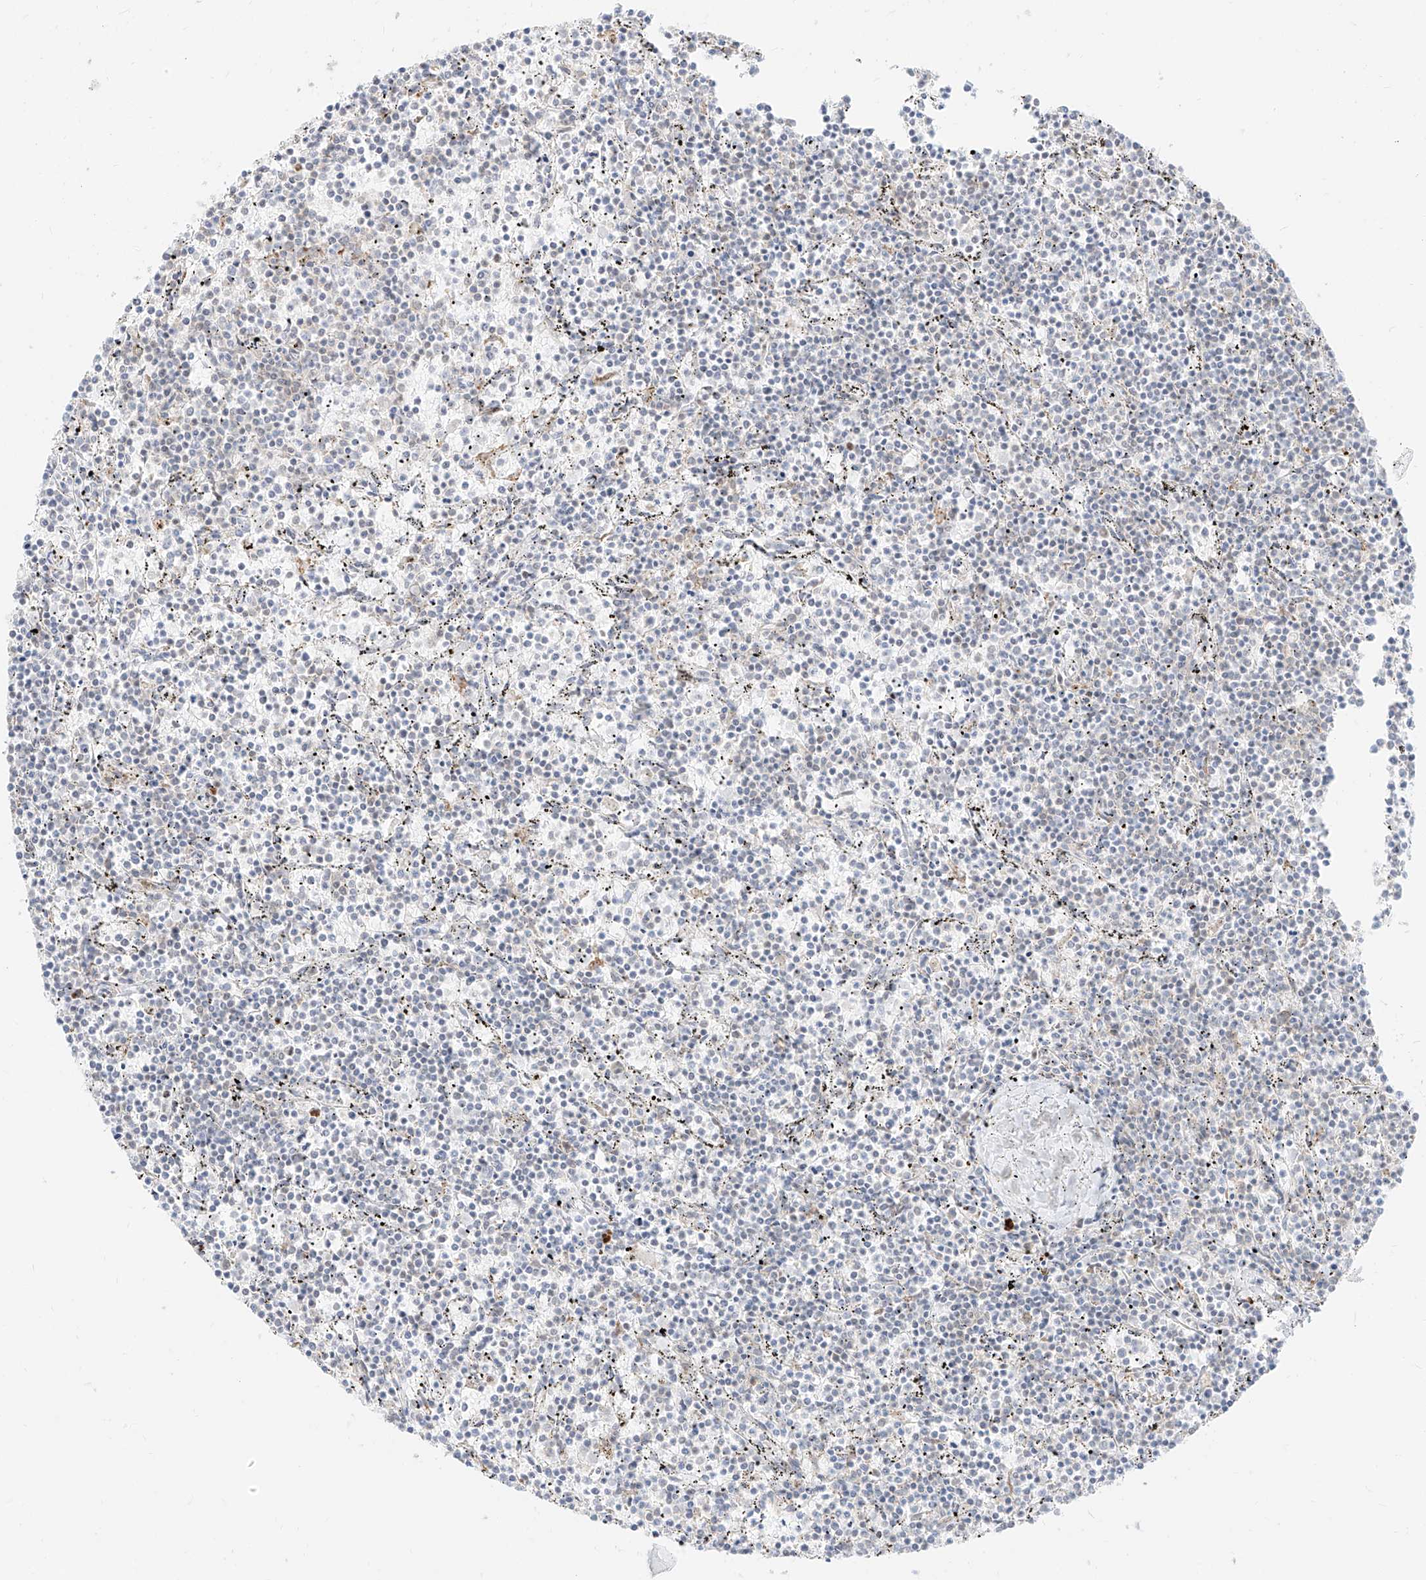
{"staining": {"intensity": "negative", "quantity": "none", "location": "none"}, "tissue": "lymphoma", "cell_type": "Tumor cells", "image_type": "cancer", "snomed": [{"axis": "morphology", "description": "Malignant lymphoma, non-Hodgkin's type, Low grade"}, {"axis": "topography", "description": "Spleen"}], "caption": "Immunohistochemistry (IHC) of lymphoma displays no expression in tumor cells.", "gene": "SUPT5H", "patient": {"sex": "female", "age": 50}}